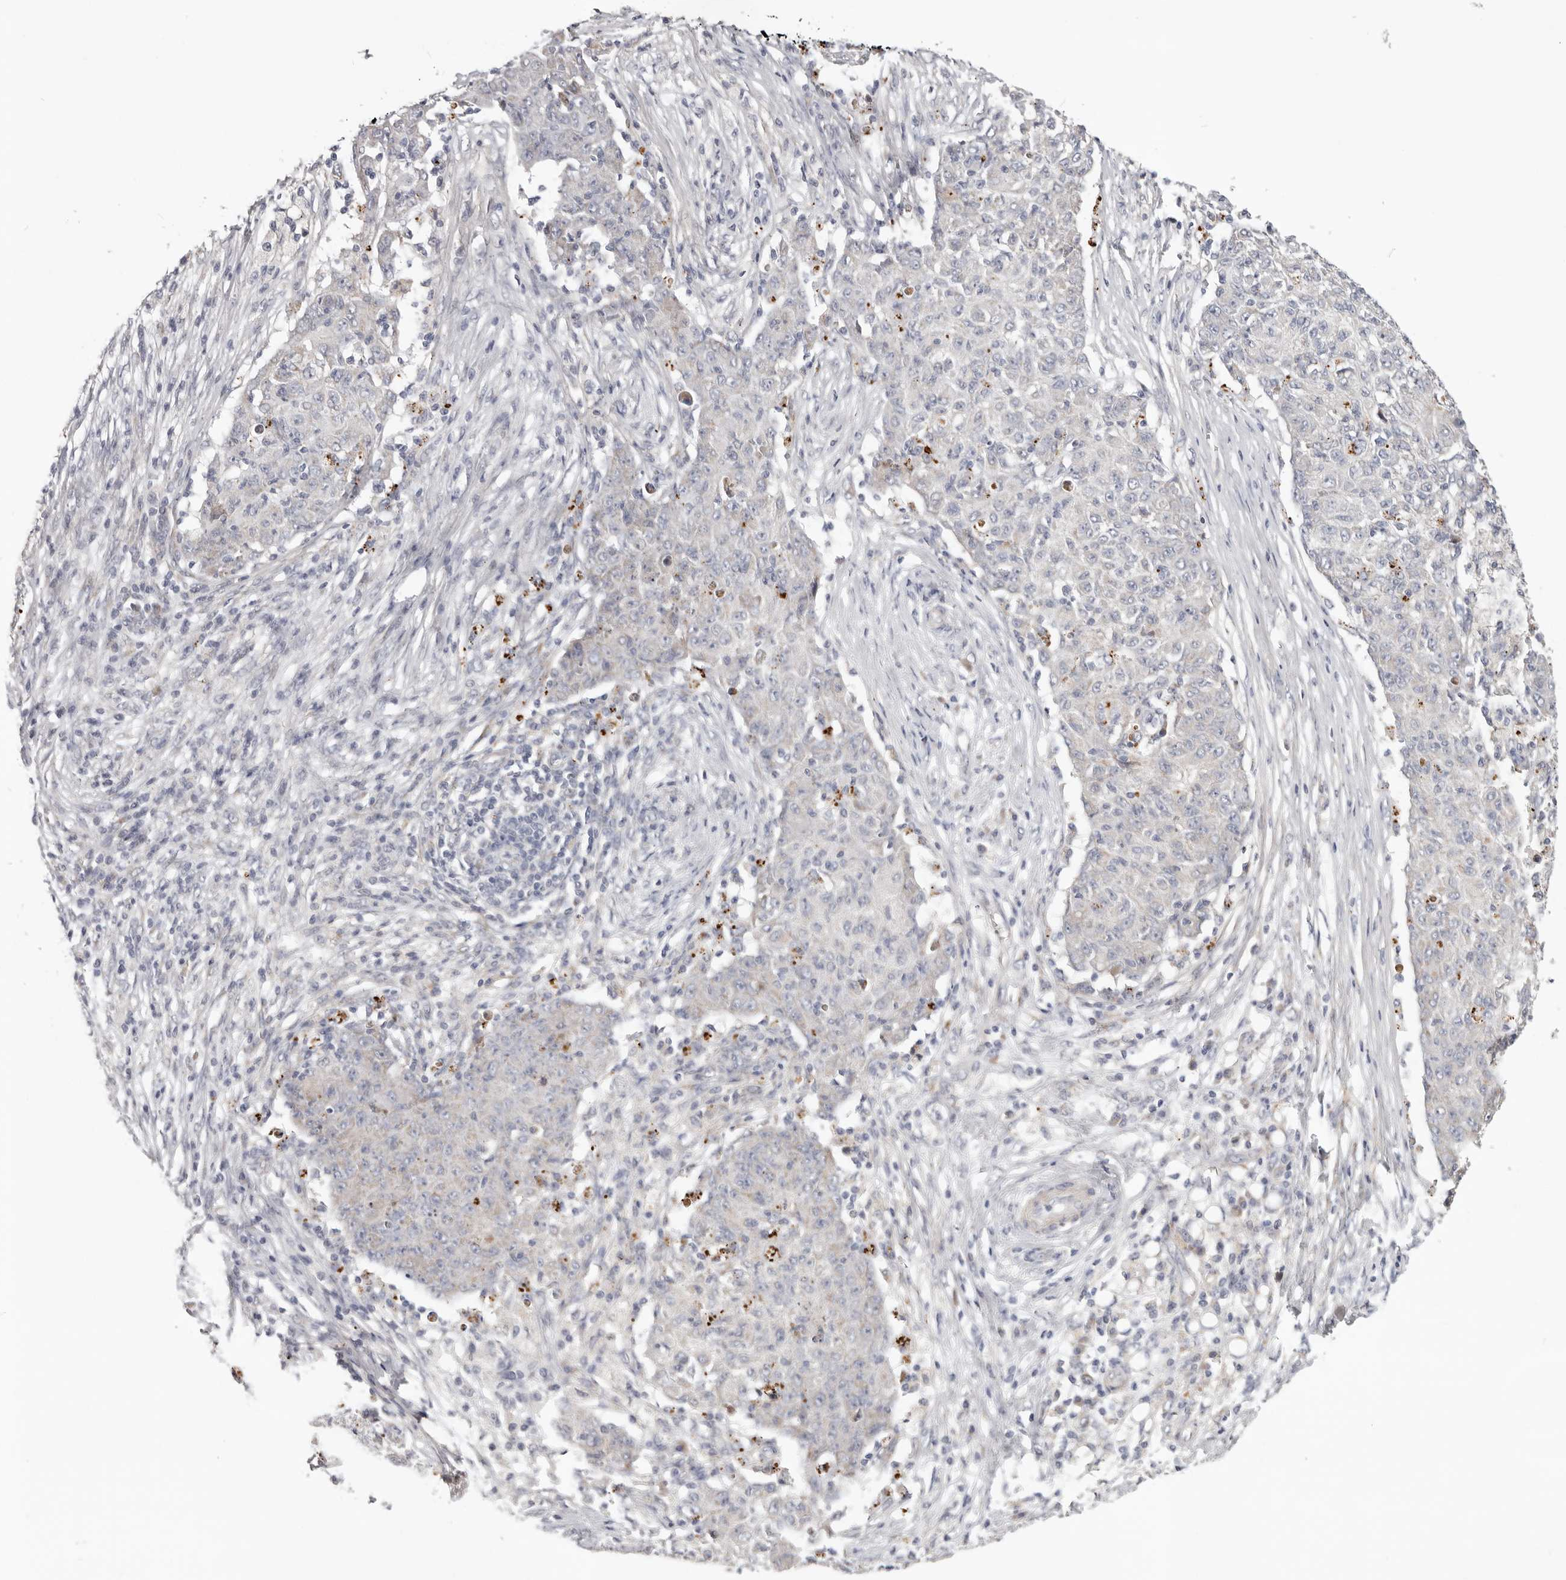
{"staining": {"intensity": "negative", "quantity": "none", "location": "none"}, "tissue": "ovarian cancer", "cell_type": "Tumor cells", "image_type": "cancer", "snomed": [{"axis": "morphology", "description": "Carcinoma, endometroid"}, {"axis": "topography", "description": "Ovary"}], "caption": "Immunohistochemical staining of human ovarian cancer (endometroid carcinoma) displays no significant positivity in tumor cells. (DAB IHC visualized using brightfield microscopy, high magnification).", "gene": "MRPS10", "patient": {"sex": "female", "age": 42}}